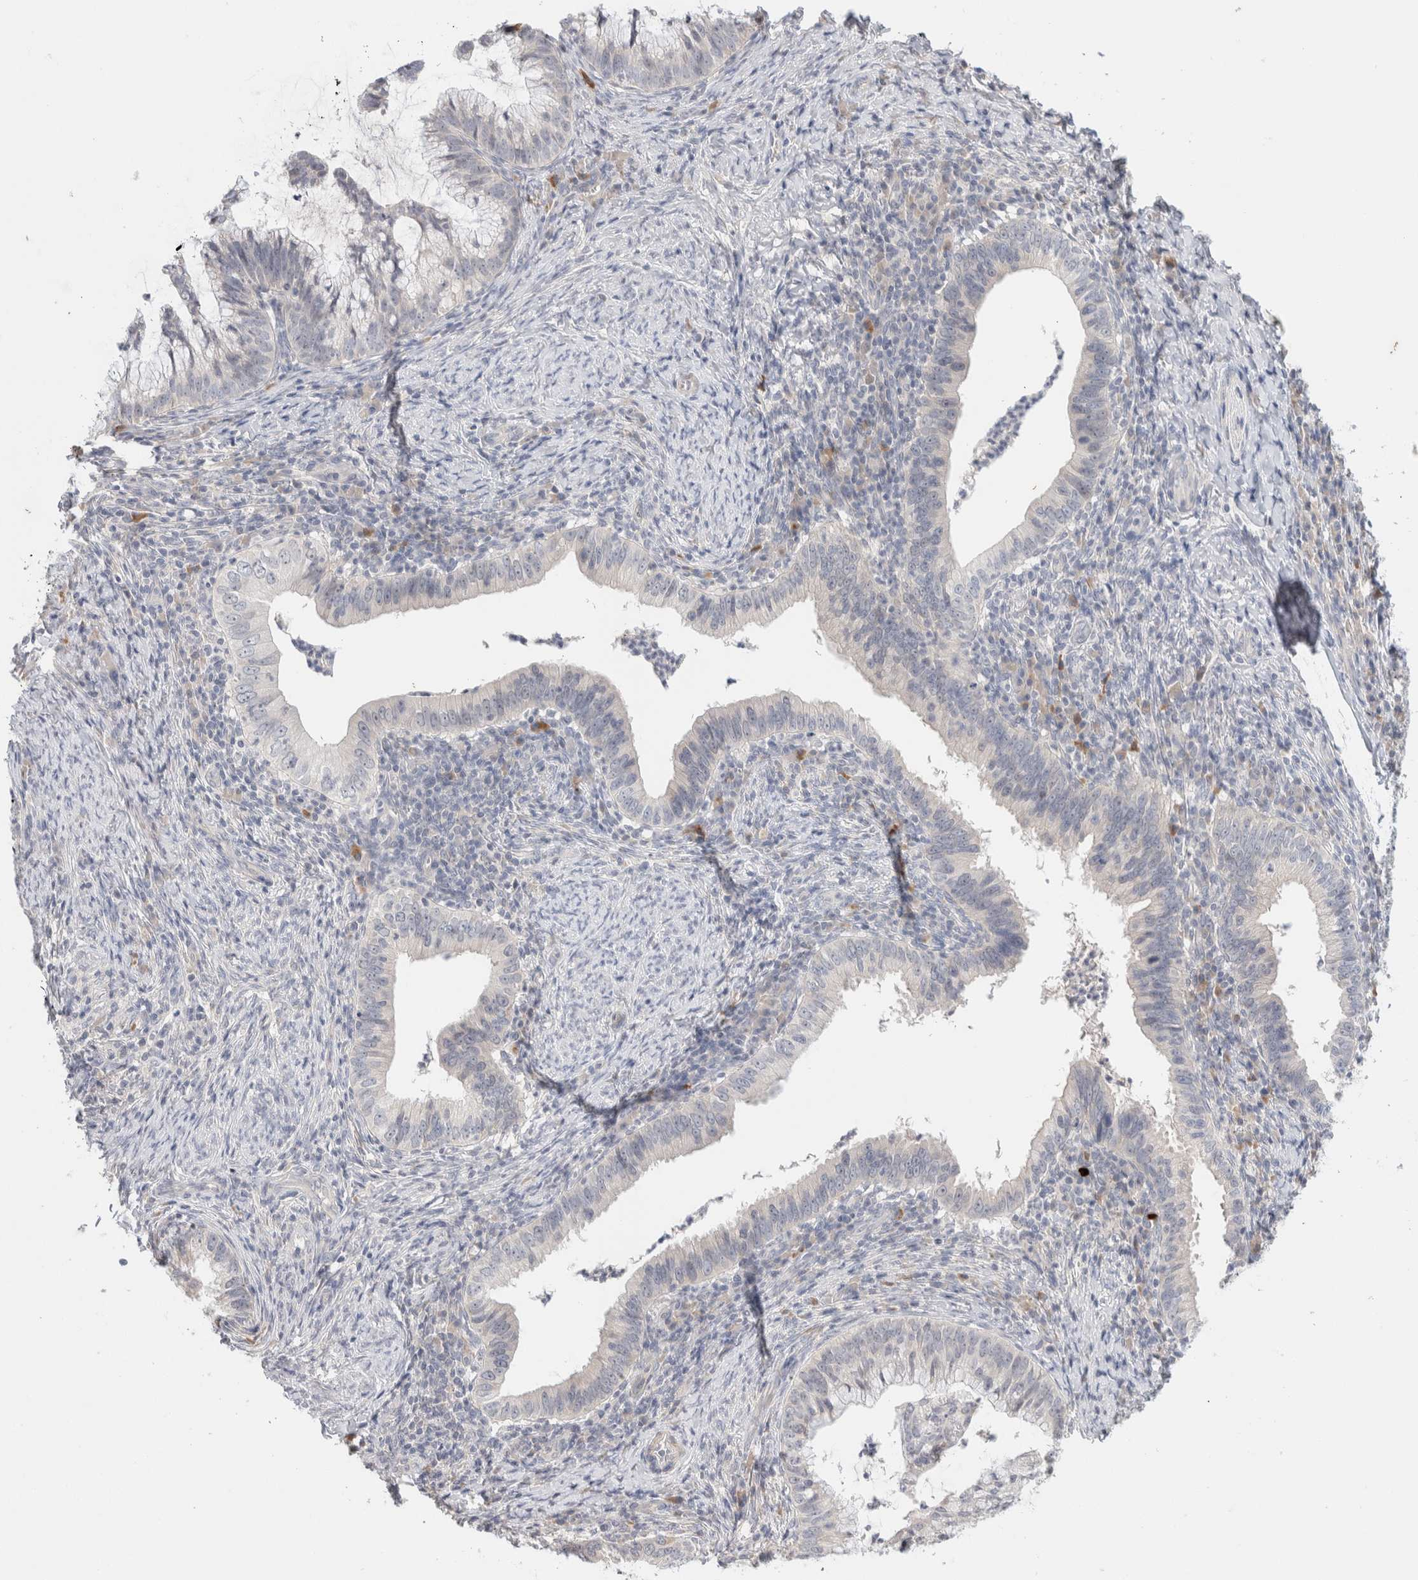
{"staining": {"intensity": "negative", "quantity": "none", "location": "none"}, "tissue": "cervical cancer", "cell_type": "Tumor cells", "image_type": "cancer", "snomed": [{"axis": "morphology", "description": "Adenocarcinoma, NOS"}, {"axis": "topography", "description": "Cervix"}], "caption": "High power microscopy micrograph of an immunohistochemistry (IHC) photomicrograph of cervical cancer, revealing no significant positivity in tumor cells.", "gene": "SPRTN", "patient": {"sex": "female", "age": 36}}